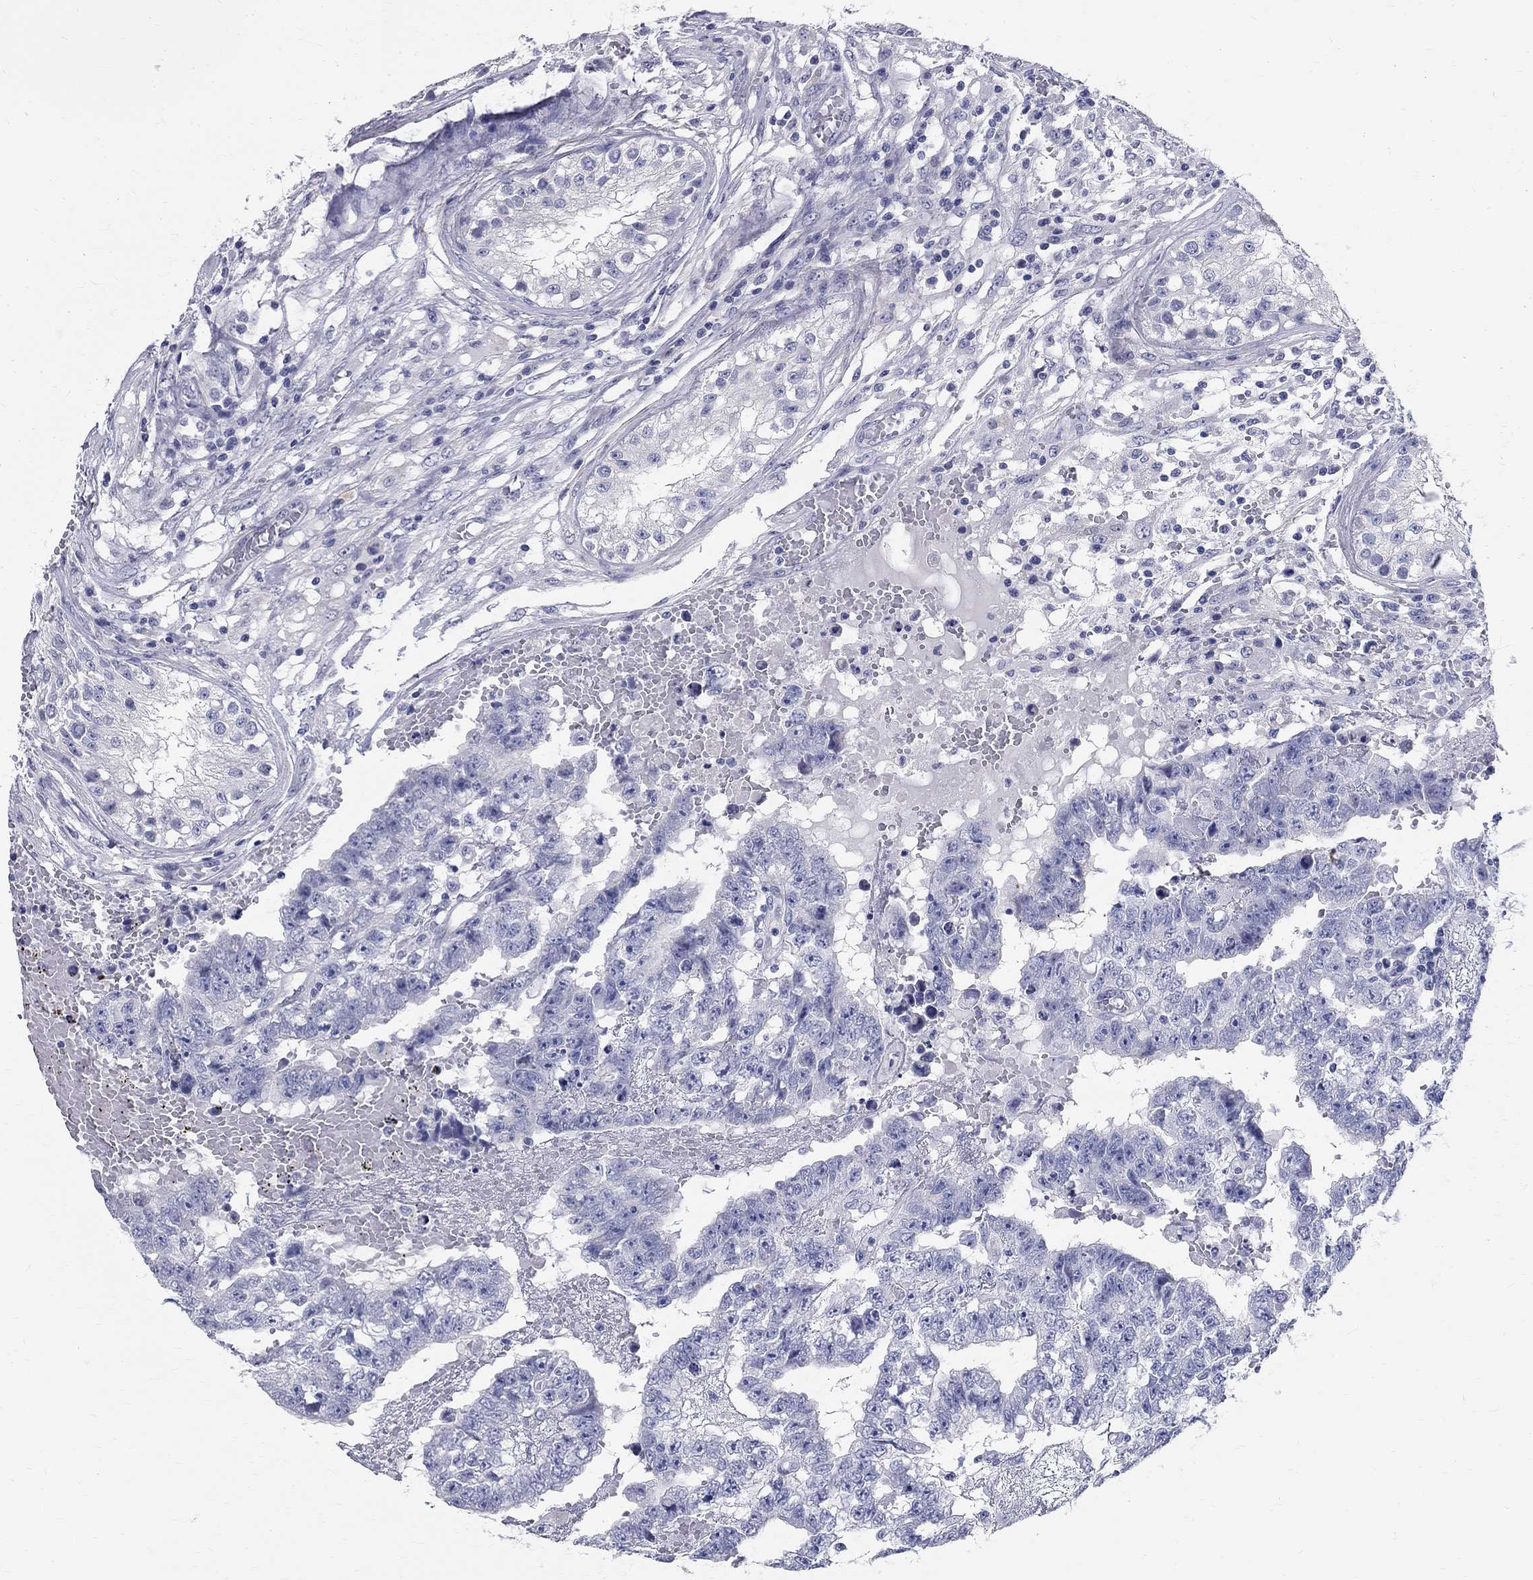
{"staining": {"intensity": "negative", "quantity": "none", "location": "none"}, "tissue": "testis cancer", "cell_type": "Tumor cells", "image_type": "cancer", "snomed": [{"axis": "morphology", "description": "Carcinoma, Embryonal, NOS"}, {"axis": "topography", "description": "Testis"}], "caption": "This is a histopathology image of immunohistochemistry (IHC) staining of testis cancer (embryonal carcinoma), which shows no expression in tumor cells. (IHC, brightfield microscopy, high magnification).", "gene": "TGM4", "patient": {"sex": "male", "age": 25}}